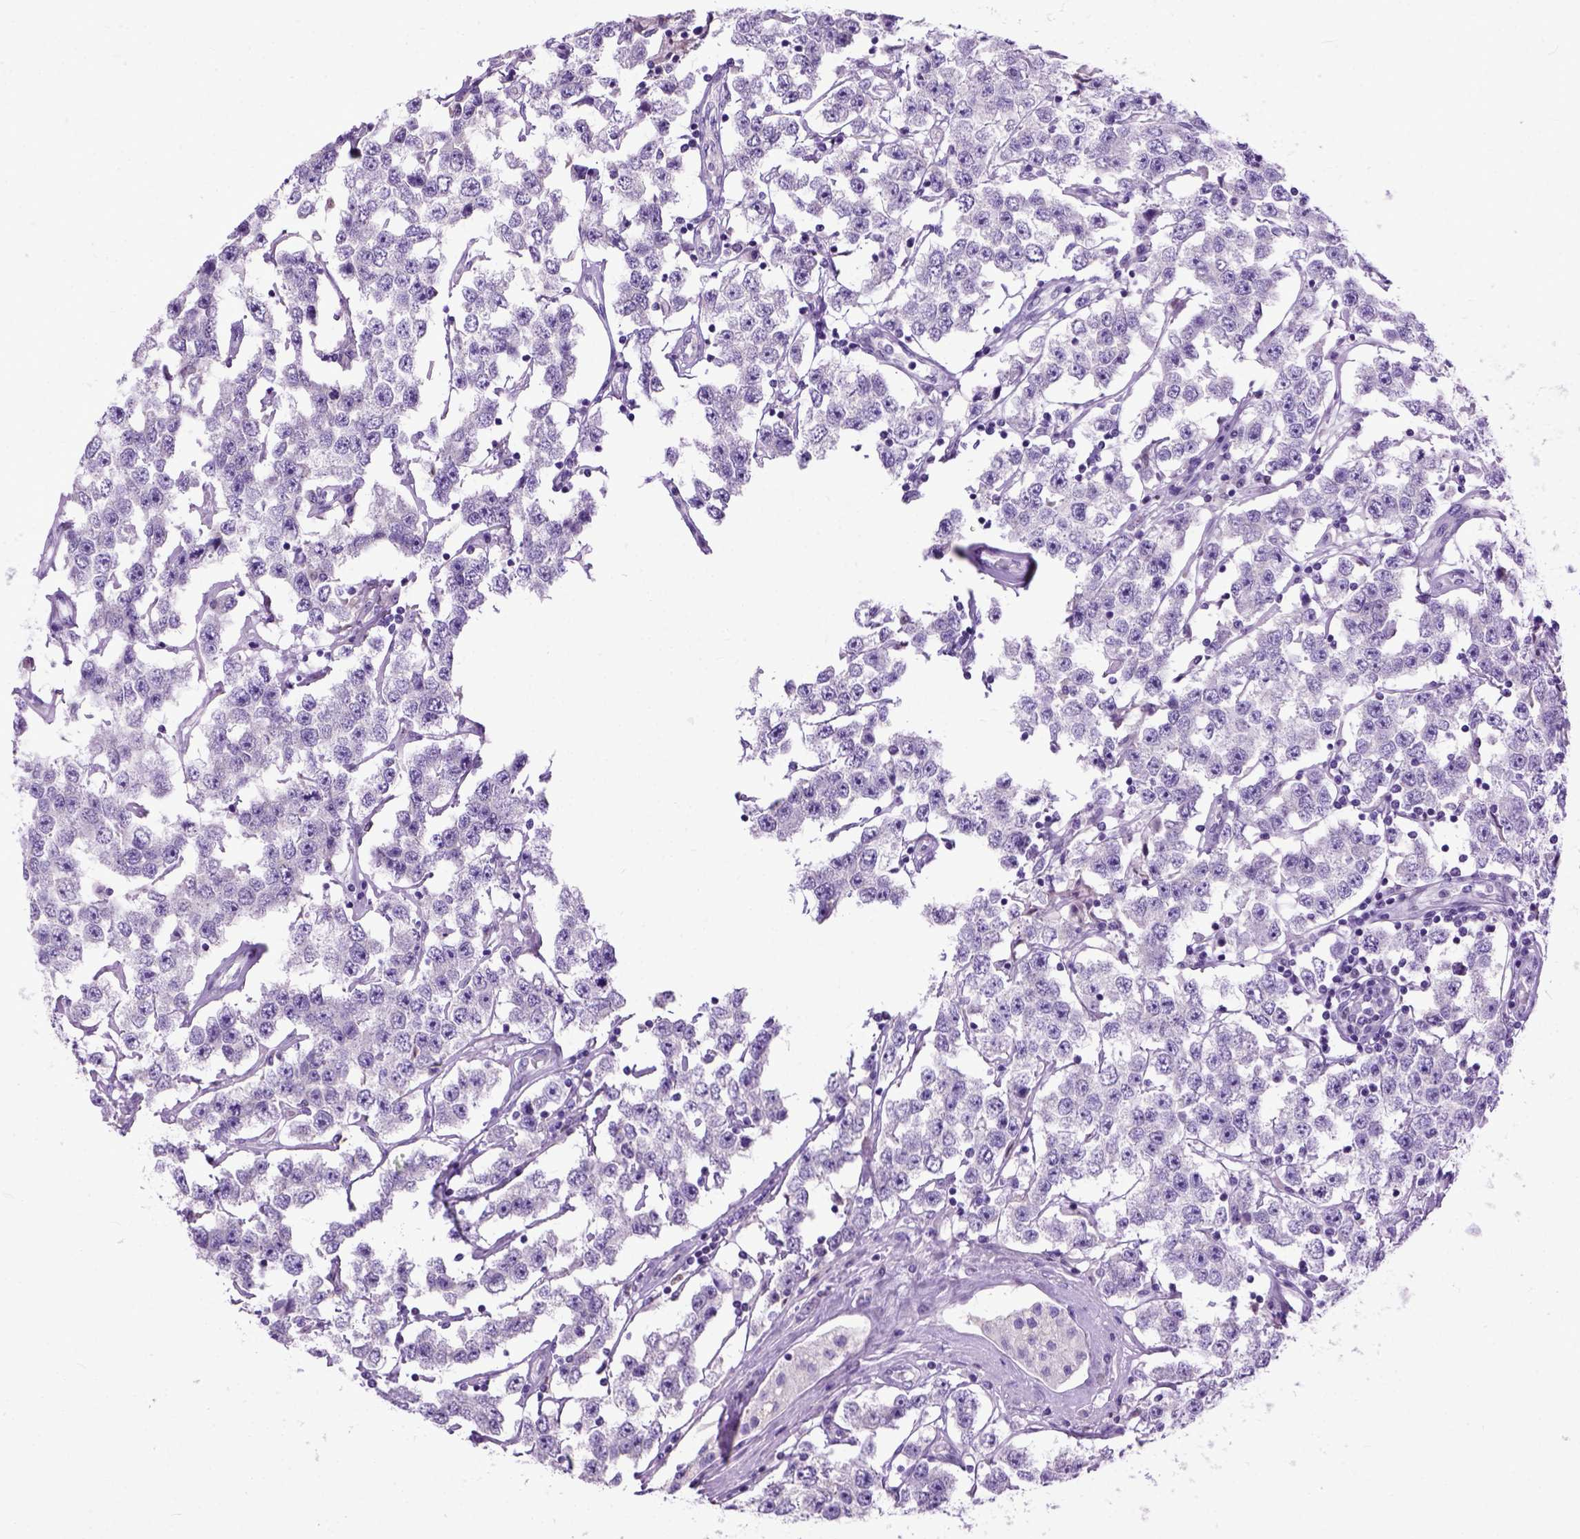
{"staining": {"intensity": "negative", "quantity": "none", "location": "none"}, "tissue": "testis cancer", "cell_type": "Tumor cells", "image_type": "cancer", "snomed": [{"axis": "morphology", "description": "Seminoma, NOS"}, {"axis": "topography", "description": "Testis"}], "caption": "This is an immunohistochemistry (IHC) histopathology image of testis cancer. There is no positivity in tumor cells.", "gene": "CRB1", "patient": {"sex": "male", "age": 52}}